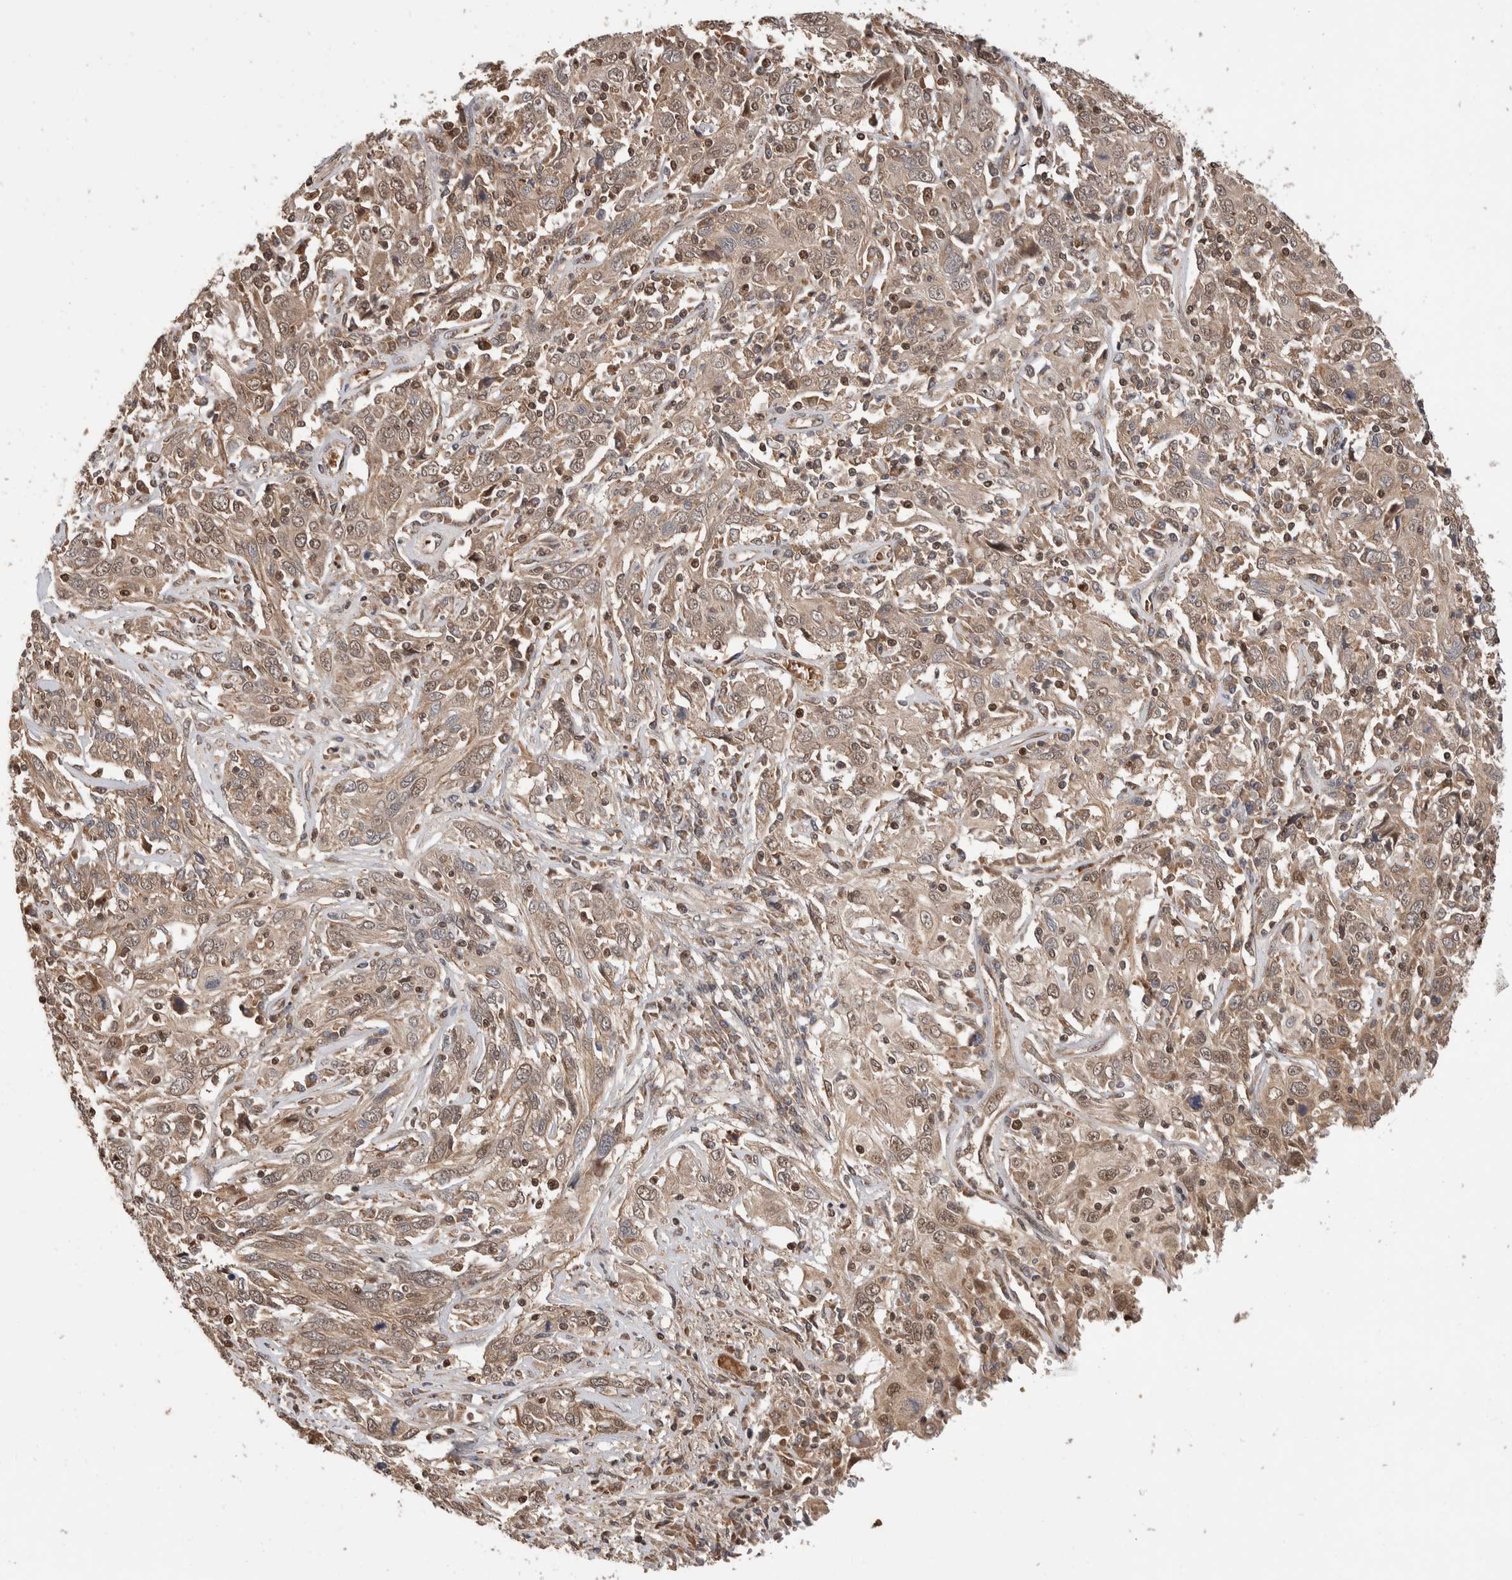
{"staining": {"intensity": "moderate", "quantity": ">75%", "location": "cytoplasmic/membranous,nuclear"}, "tissue": "cervical cancer", "cell_type": "Tumor cells", "image_type": "cancer", "snomed": [{"axis": "morphology", "description": "Squamous cell carcinoma, NOS"}, {"axis": "topography", "description": "Cervix"}], "caption": "This micrograph exhibits cervical squamous cell carcinoma stained with immunohistochemistry to label a protein in brown. The cytoplasmic/membranous and nuclear of tumor cells show moderate positivity for the protein. Nuclei are counter-stained blue.", "gene": "ABHD11", "patient": {"sex": "female", "age": 46}}